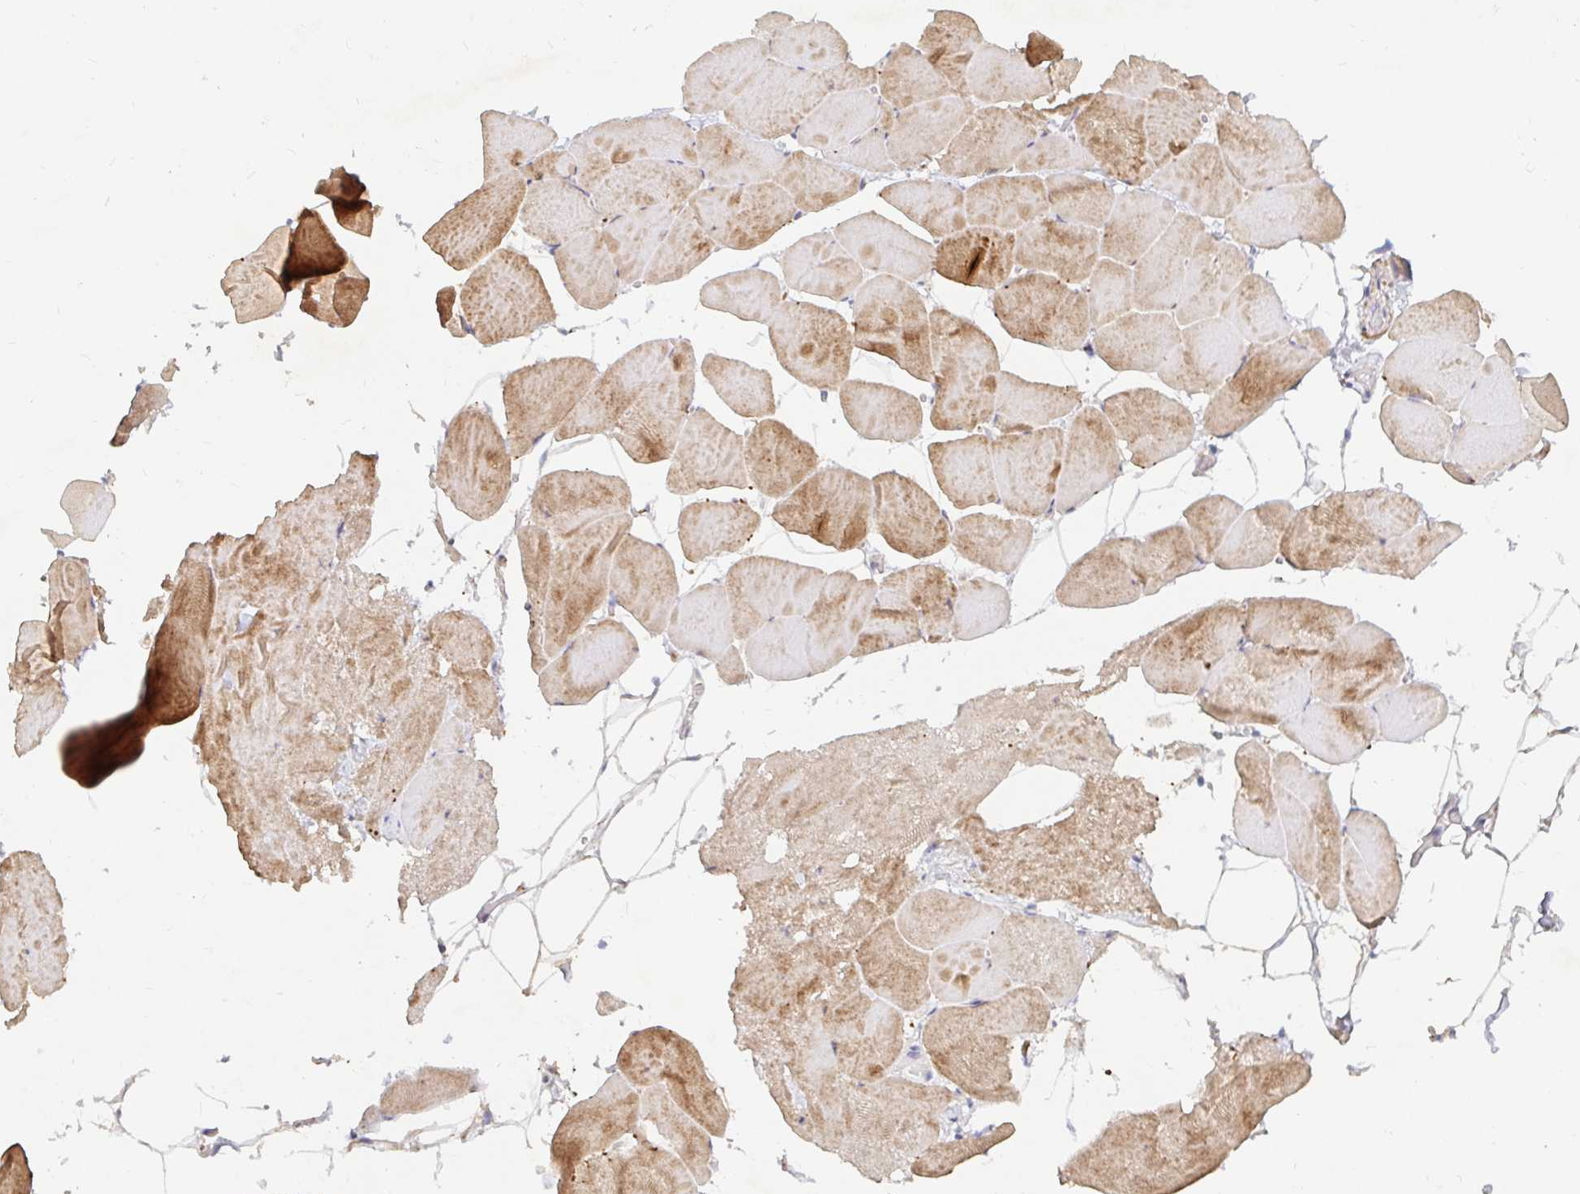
{"staining": {"intensity": "moderate", "quantity": "25%-75%", "location": "cytoplasmic/membranous"}, "tissue": "skeletal muscle", "cell_type": "Myocytes", "image_type": "normal", "snomed": [{"axis": "morphology", "description": "Normal tissue, NOS"}, {"axis": "topography", "description": "Skeletal muscle"}], "caption": "Immunohistochemical staining of unremarkable skeletal muscle displays medium levels of moderate cytoplasmic/membranous staining in about 25%-75% of myocytes.", "gene": "NME9", "patient": {"sex": "female", "age": 64}}